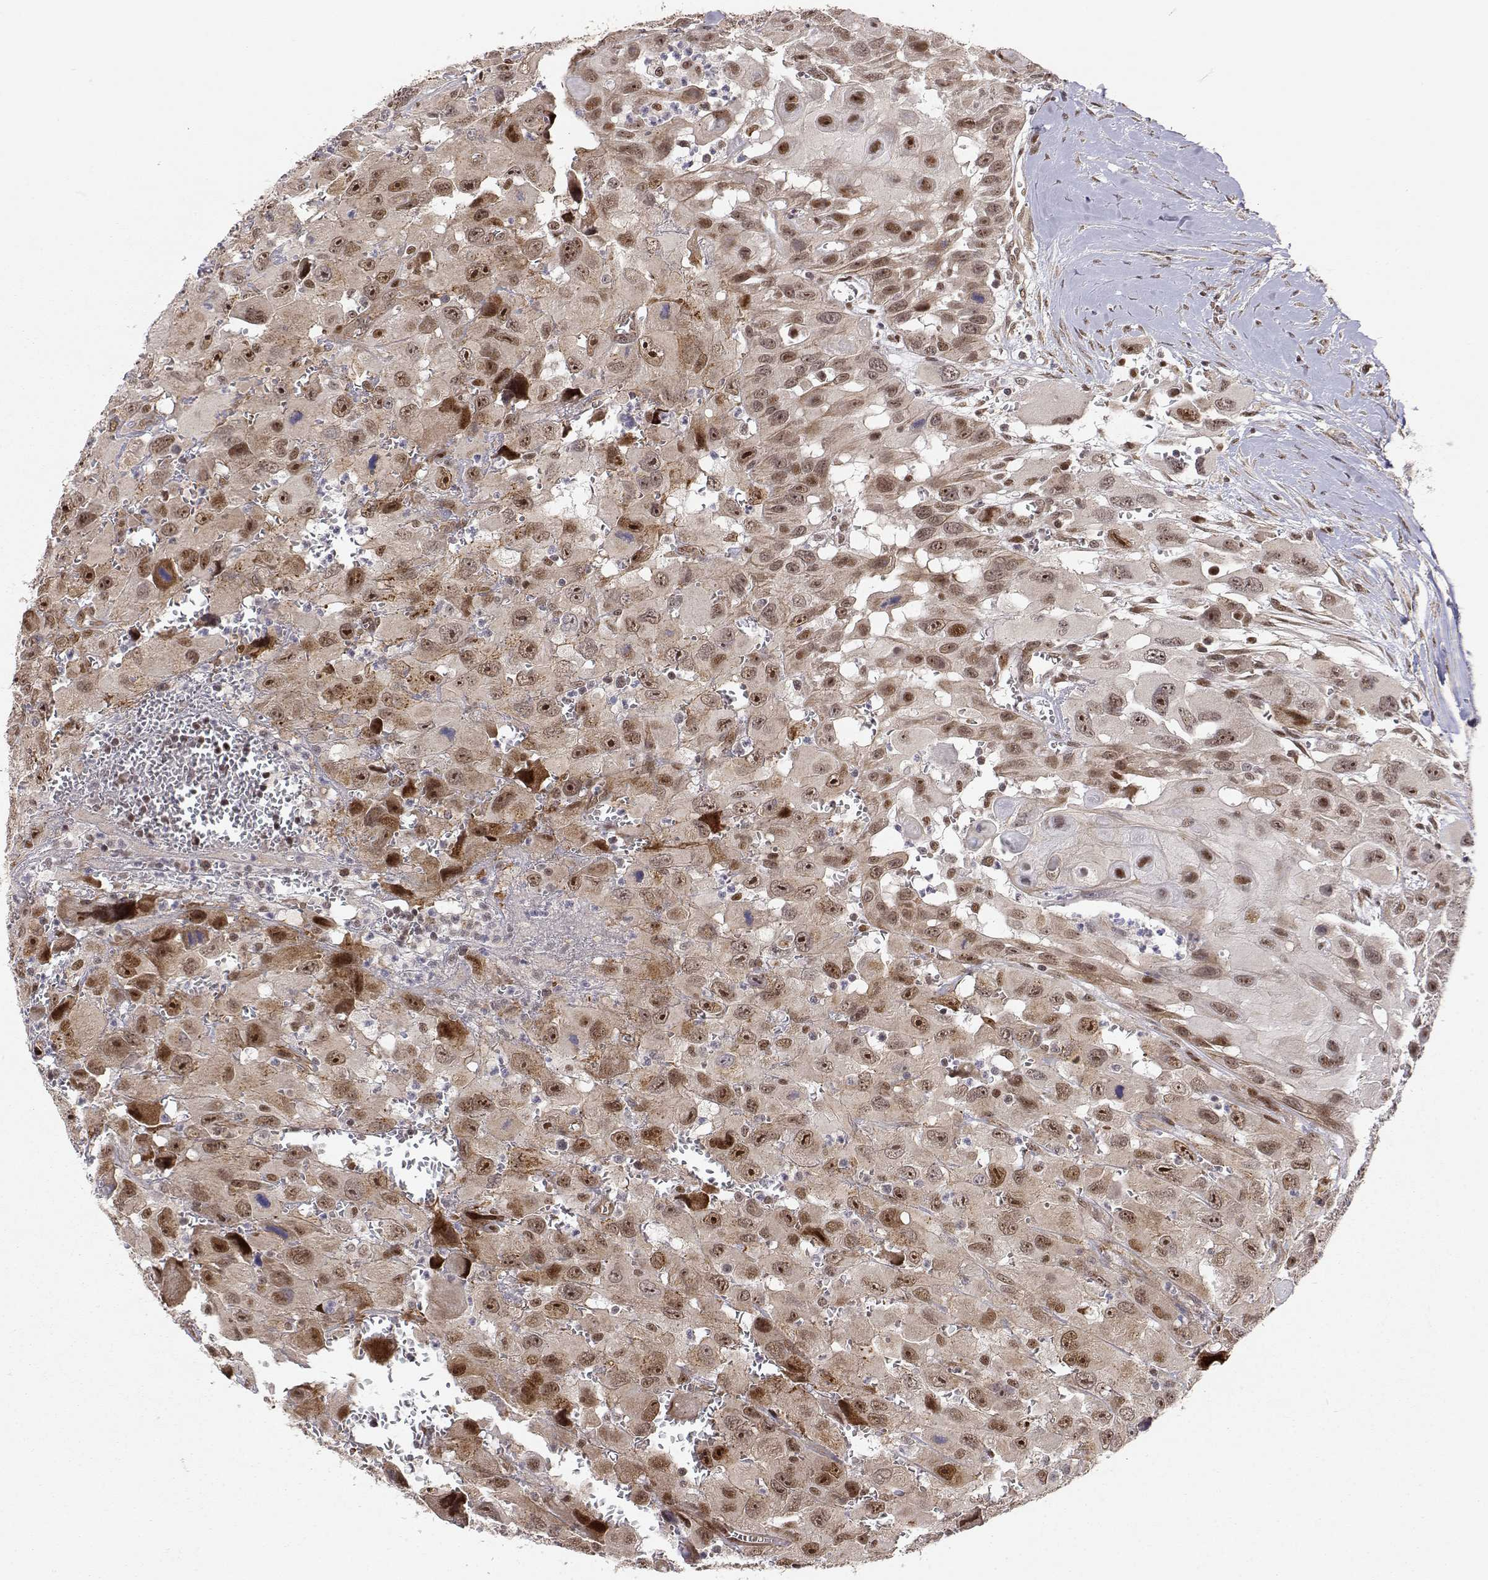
{"staining": {"intensity": "moderate", "quantity": "25%-75%", "location": "cytoplasmic/membranous,nuclear"}, "tissue": "head and neck cancer", "cell_type": "Tumor cells", "image_type": "cancer", "snomed": [{"axis": "morphology", "description": "Squamous cell carcinoma, NOS"}, {"axis": "morphology", "description": "Squamous cell carcinoma, metastatic, NOS"}, {"axis": "topography", "description": "Oral tissue"}, {"axis": "topography", "description": "Head-Neck"}], "caption": "Head and neck cancer (metastatic squamous cell carcinoma) stained with a protein marker shows moderate staining in tumor cells.", "gene": "BRCA1", "patient": {"sex": "female", "age": 85}}